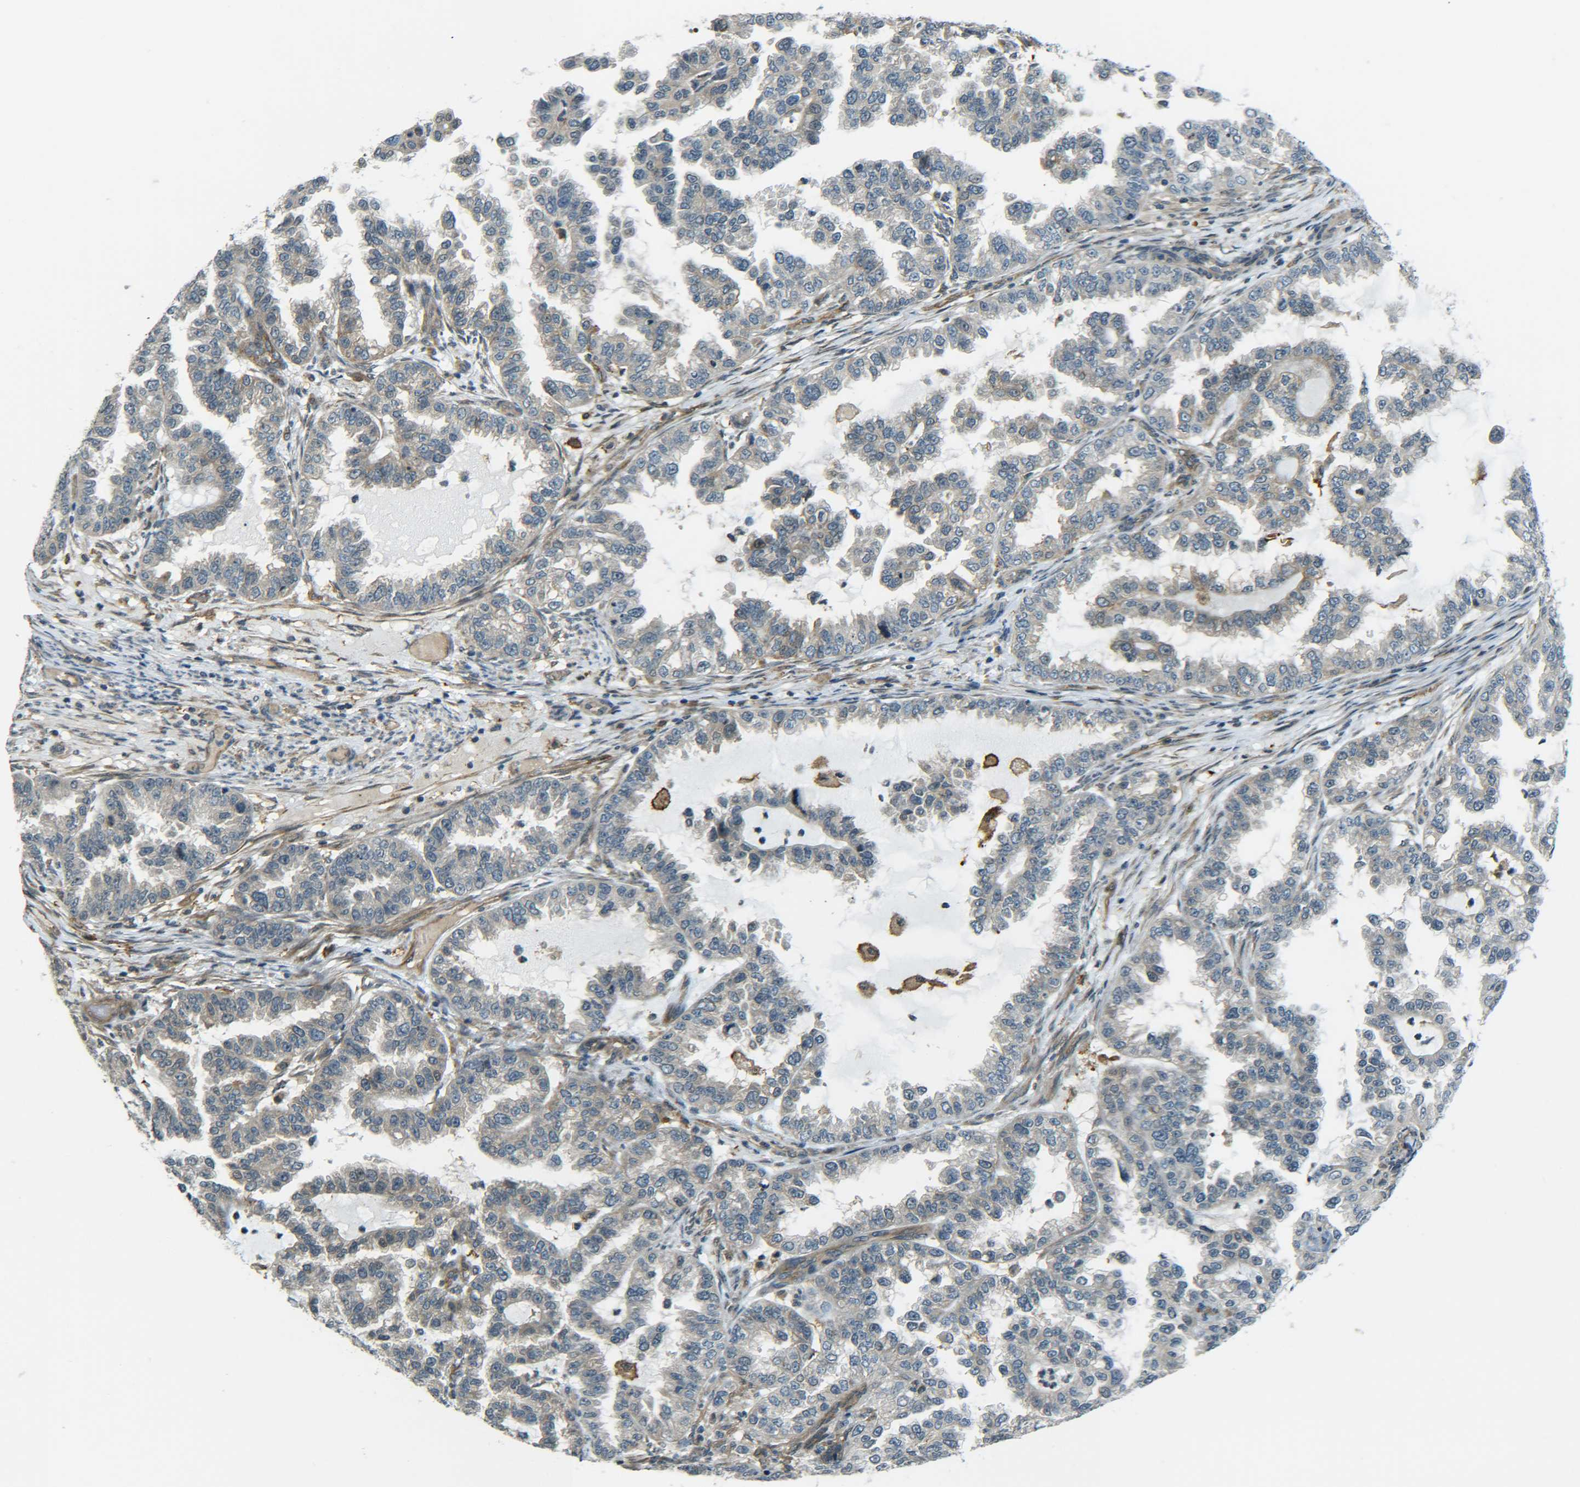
{"staining": {"intensity": "negative", "quantity": "none", "location": "none"}, "tissue": "endometrial cancer", "cell_type": "Tumor cells", "image_type": "cancer", "snomed": [{"axis": "morphology", "description": "Adenocarcinoma, NOS"}, {"axis": "topography", "description": "Endometrium"}], "caption": "IHC histopathology image of neoplastic tissue: human endometrial cancer (adenocarcinoma) stained with DAB reveals no significant protein positivity in tumor cells.", "gene": "DAB2", "patient": {"sex": "female", "age": 85}}